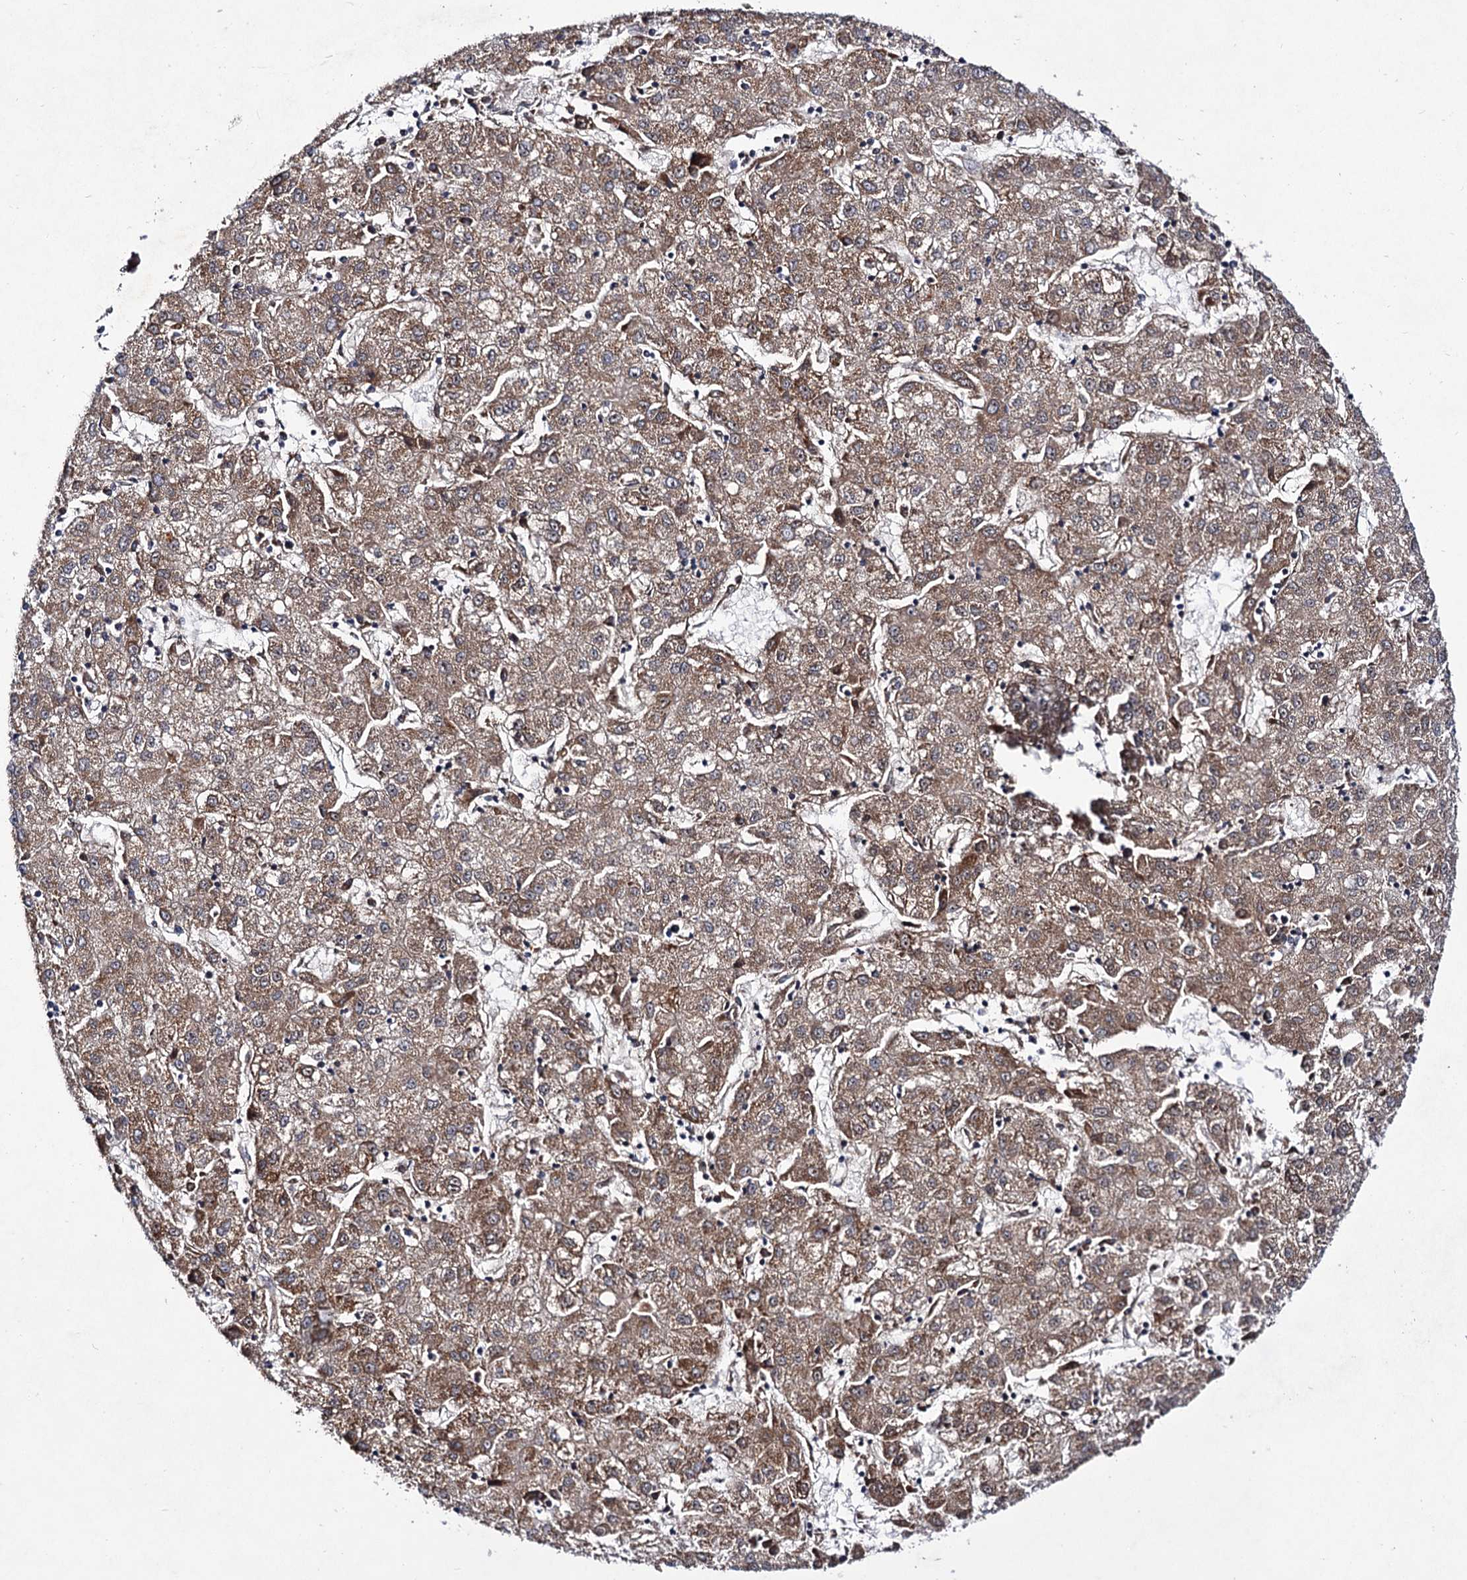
{"staining": {"intensity": "moderate", "quantity": ">75%", "location": "cytoplasmic/membranous"}, "tissue": "liver cancer", "cell_type": "Tumor cells", "image_type": "cancer", "snomed": [{"axis": "morphology", "description": "Carcinoma, Hepatocellular, NOS"}, {"axis": "topography", "description": "Liver"}], "caption": "A medium amount of moderate cytoplasmic/membranous positivity is seen in about >75% of tumor cells in liver cancer (hepatocellular carcinoma) tissue.", "gene": "ACAD9", "patient": {"sex": "male", "age": 72}}